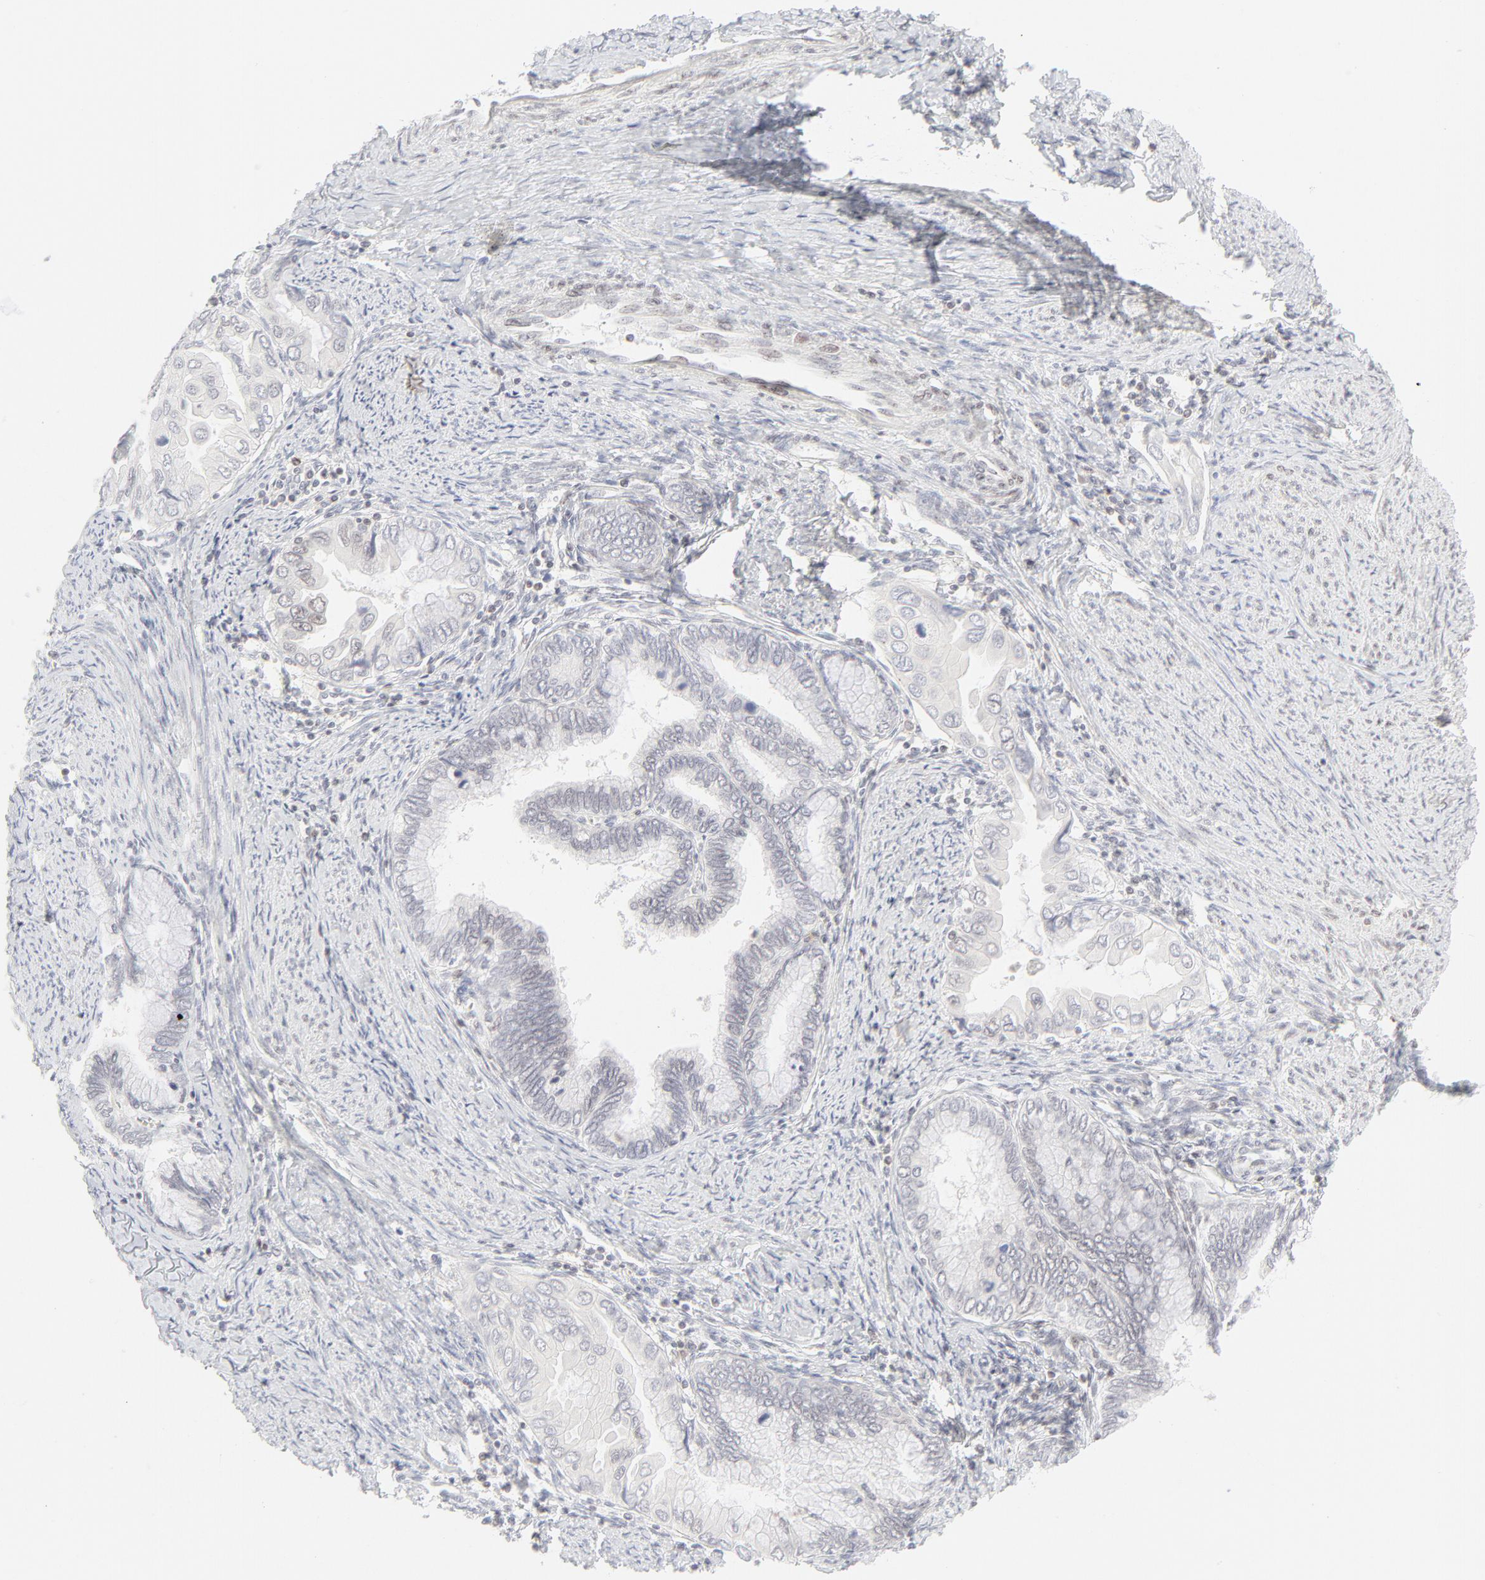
{"staining": {"intensity": "negative", "quantity": "none", "location": "none"}, "tissue": "cervical cancer", "cell_type": "Tumor cells", "image_type": "cancer", "snomed": [{"axis": "morphology", "description": "Adenocarcinoma, NOS"}, {"axis": "topography", "description": "Cervix"}], "caption": "Immunohistochemical staining of human cervical adenocarcinoma displays no significant expression in tumor cells. The staining was performed using DAB (3,3'-diaminobenzidine) to visualize the protein expression in brown, while the nuclei were stained in blue with hematoxylin (Magnification: 20x).", "gene": "PRKCB", "patient": {"sex": "female", "age": 49}}